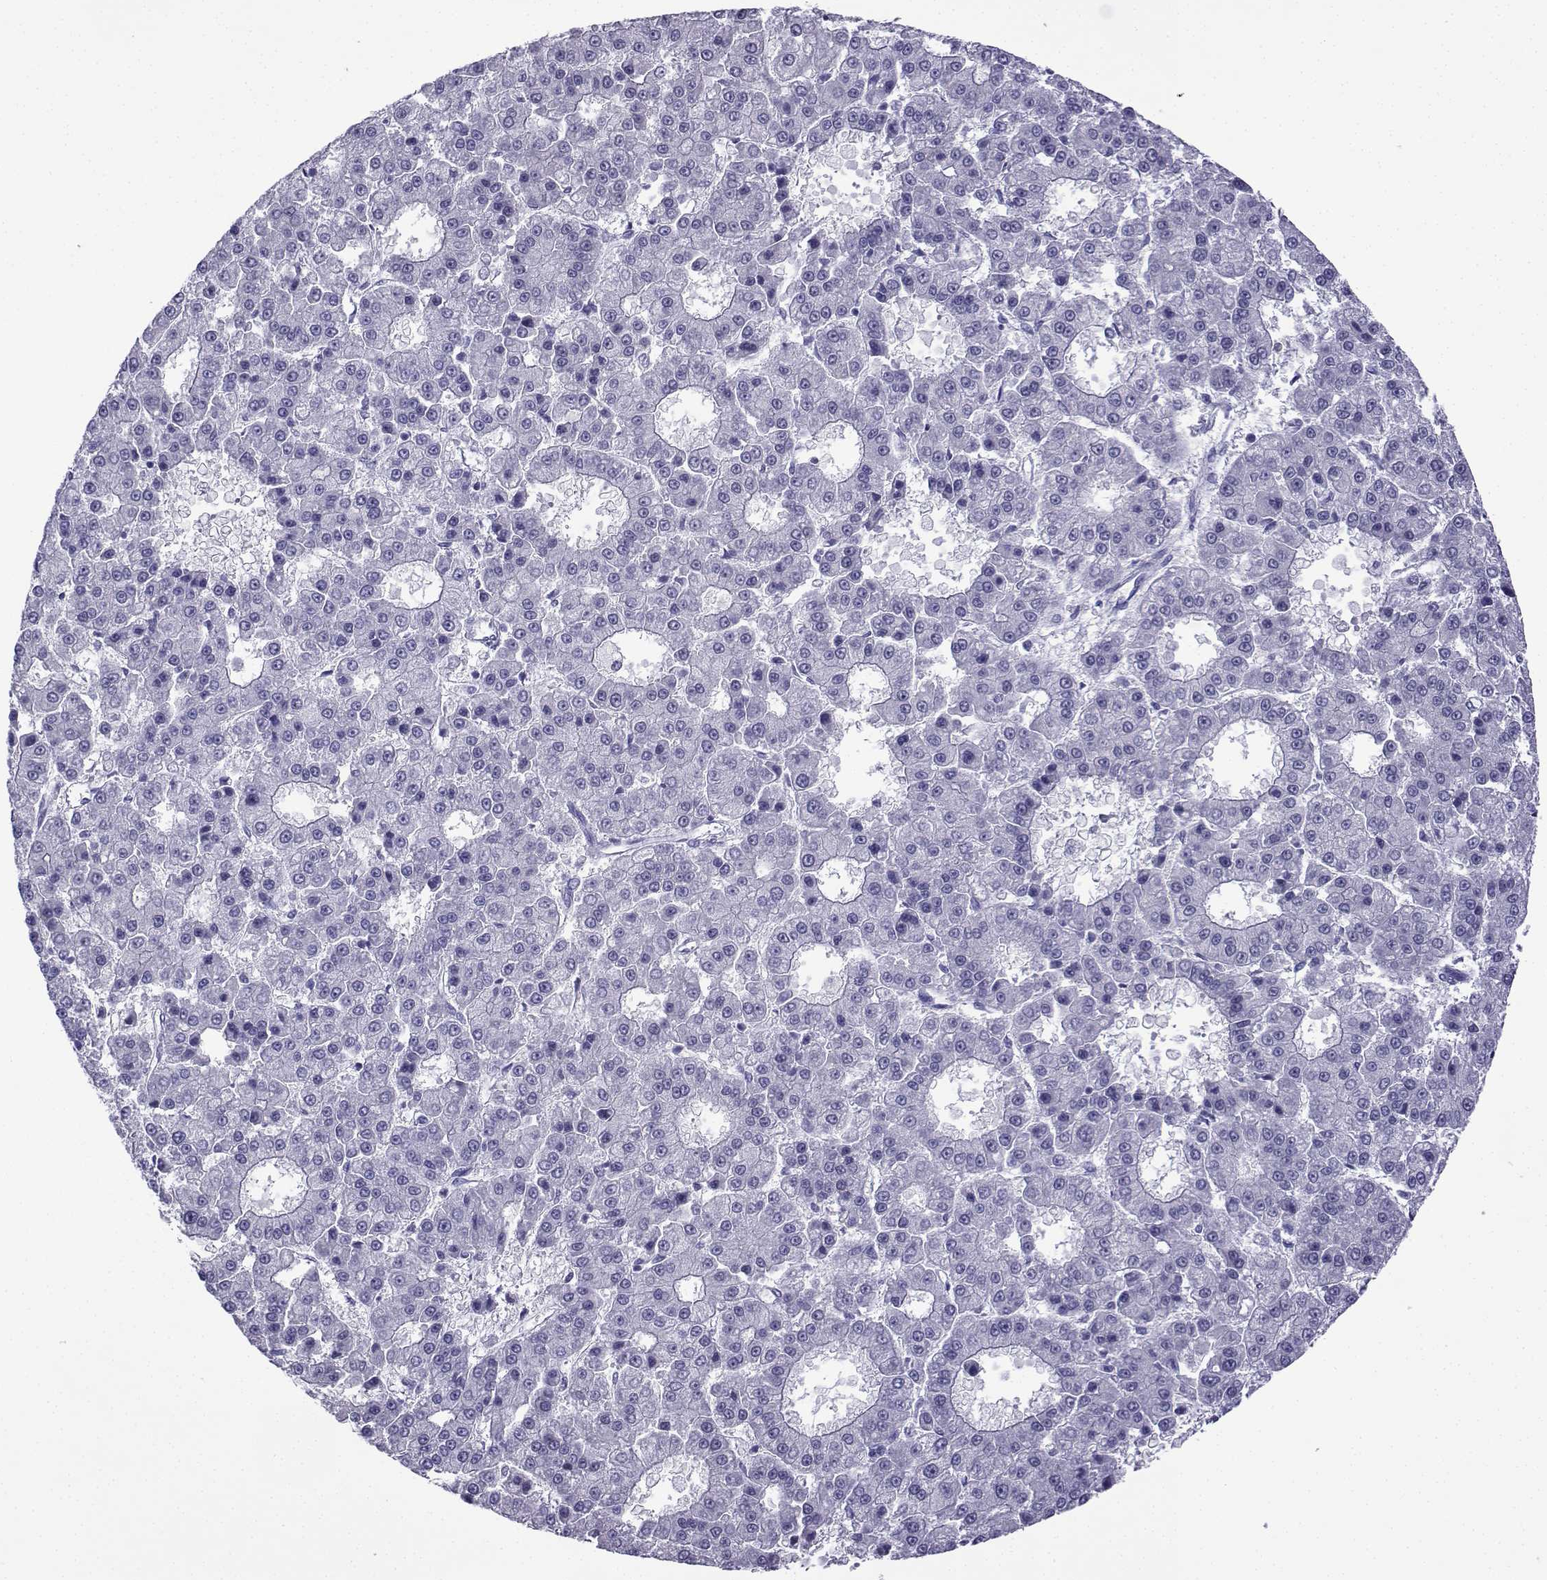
{"staining": {"intensity": "negative", "quantity": "none", "location": "none"}, "tissue": "liver cancer", "cell_type": "Tumor cells", "image_type": "cancer", "snomed": [{"axis": "morphology", "description": "Carcinoma, Hepatocellular, NOS"}, {"axis": "topography", "description": "Liver"}], "caption": "There is no significant positivity in tumor cells of liver hepatocellular carcinoma. Brightfield microscopy of immunohistochemistry (IHC) stained with DAB (3,3'-diaminobenzidine) (brown) and hematoxylin (blue), captured at high magnification.", "gene": "TRIM46", "patient": {"sex": "male", "age": 70}}